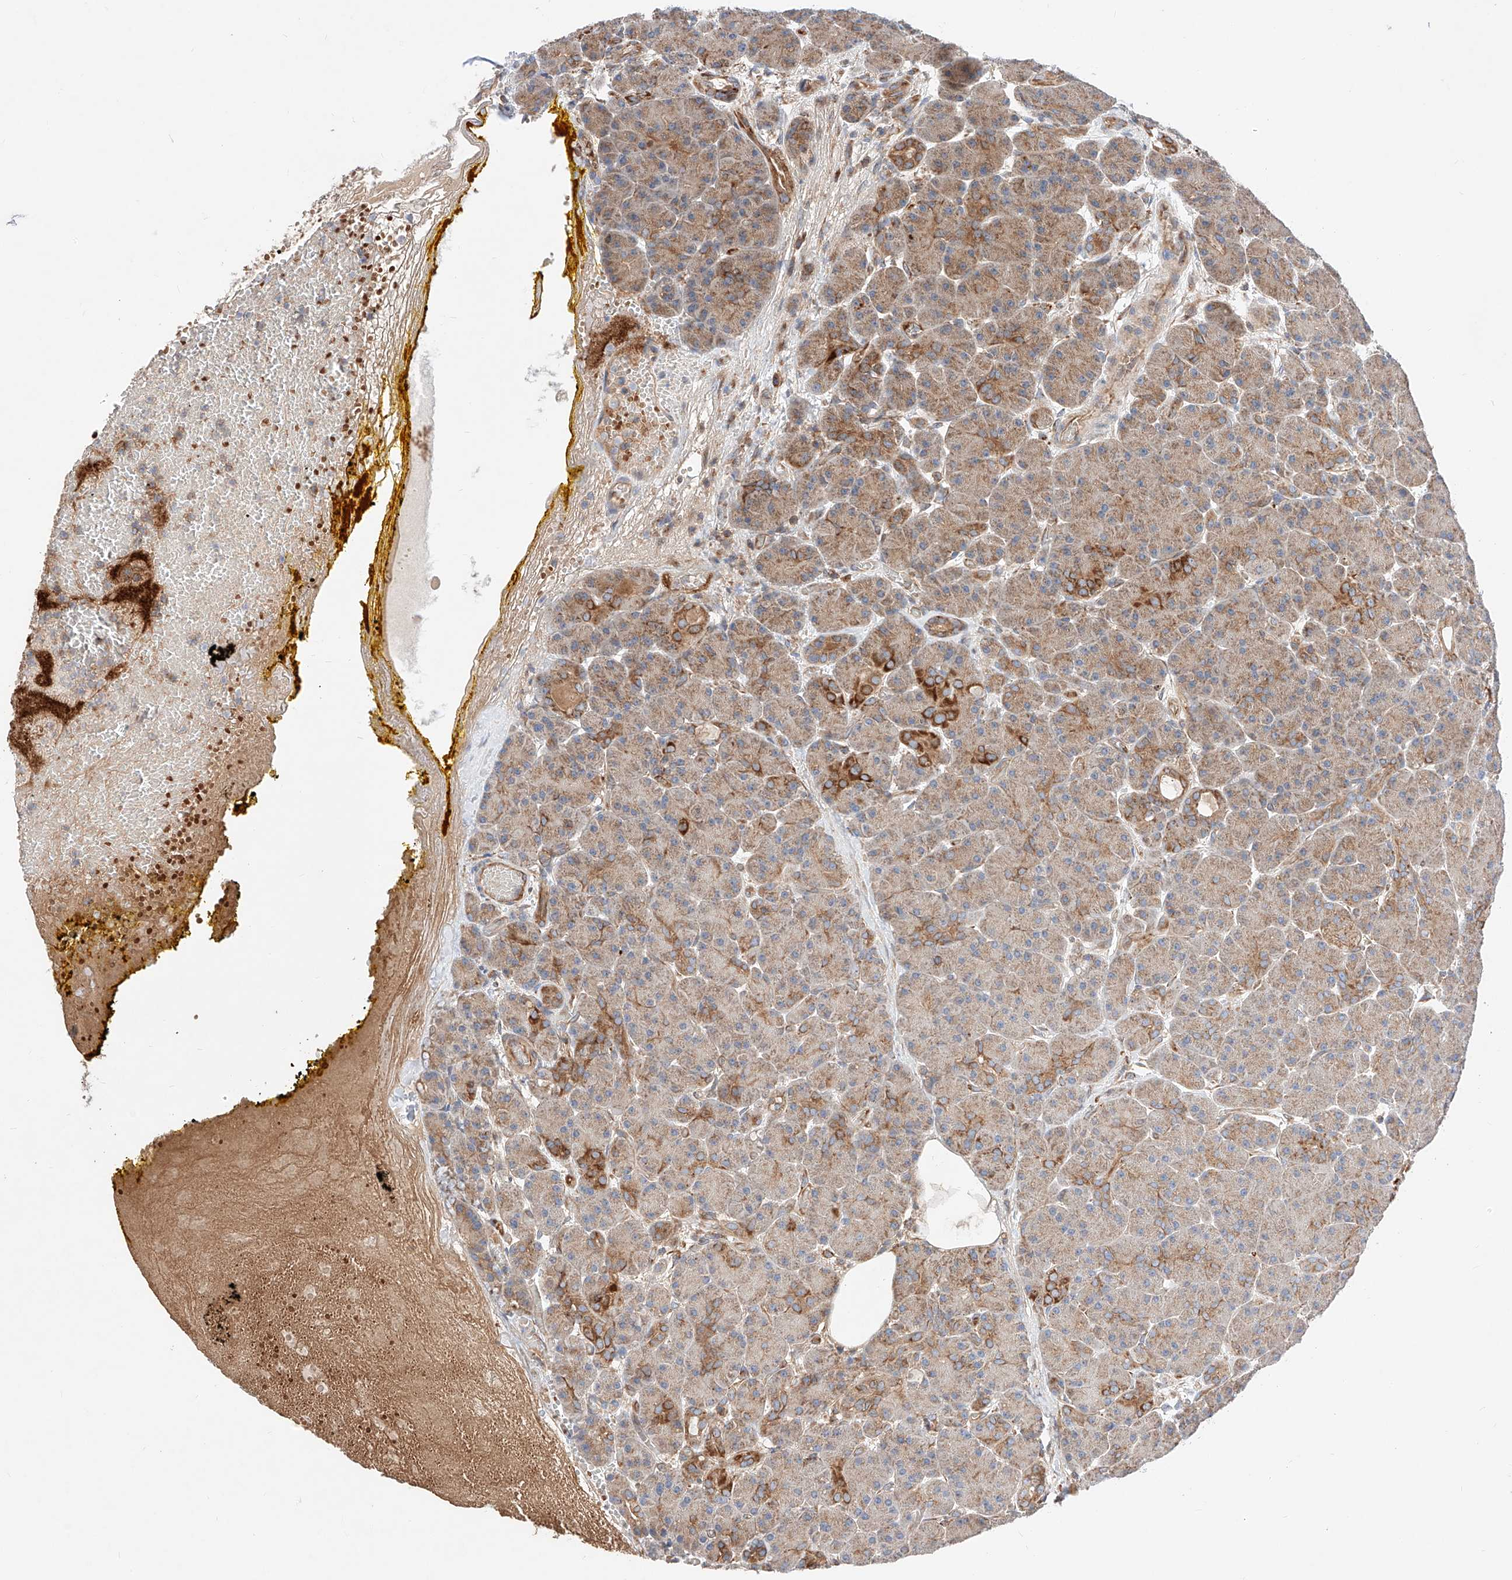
{"staining": {"intensity": "moderate", "quantity": "25%-75%", "location": "cytoplasmic/membranous"}, "tissue": "pancreas", "cell_type": "Exocrine glandular cells", "image_type": "normal", "snomed": [{"axis": "morphology", "description": "Normal tissue, NOS"}, {"axis": "topography", "description": "Pancreas"}], "caption": "Pancreas stained with DAB (3,3'-diaminobenzidine) IHC displays medium levels of moderate cytoplasmic/membranous expression in approximately 25%-75% of exocrine glandular cells.", "gene": "NR1D1", "patient": {"sex": "male", "age": 63}}